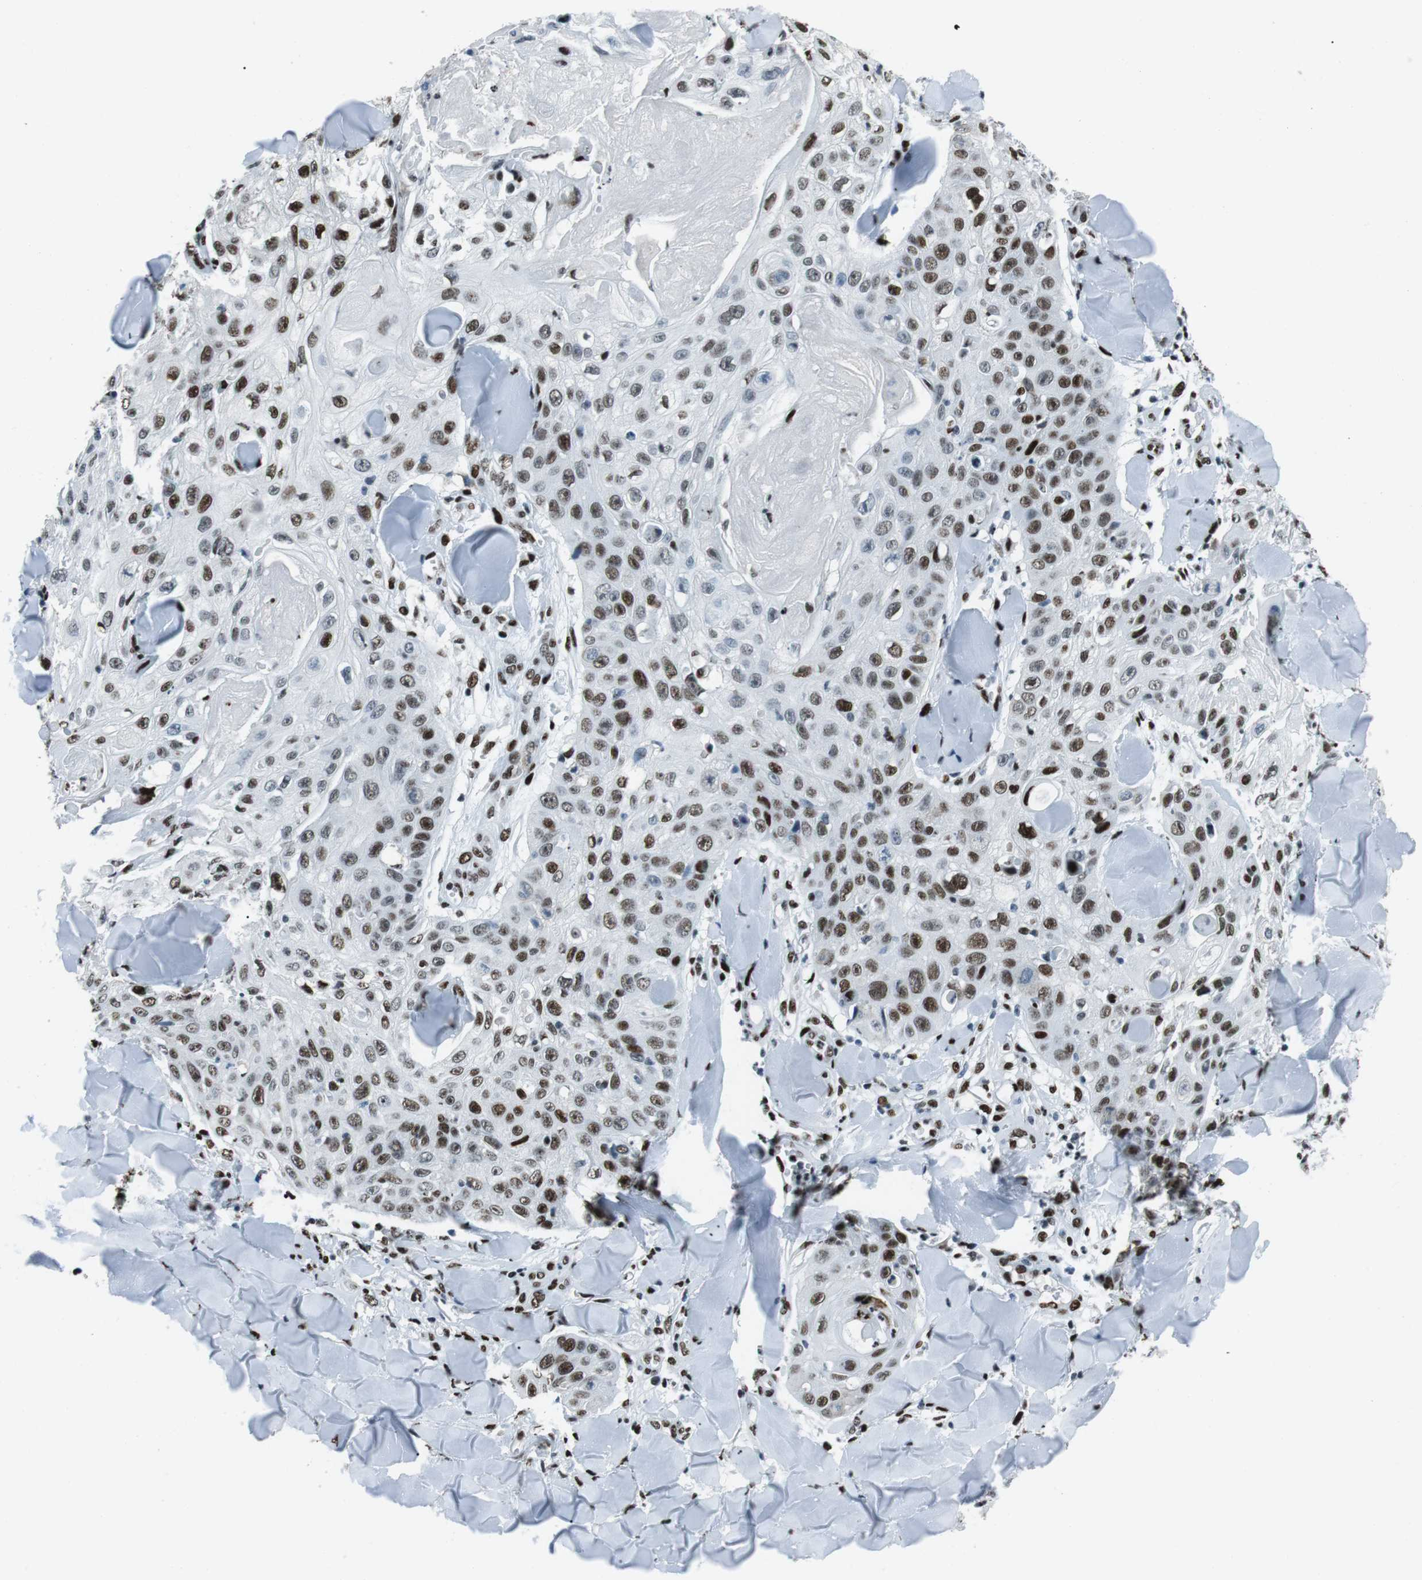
{"staining": {"intensity": "moderate", "quantity": "25%-75%", "location": "nuclear"}, "tissue": "skin cancer", "cell_type": "Tumor cells", "image_type": "cancer", "snomed": [{"axis": "morphology", "description": "Squamous cell carcinoma, NOS"}, {"axis": "topography", "description": "Skin"}], "caption": "High-magnification brightfield microscopy of skin cancer stained with DAB (3,3'-diaminobenzidine) (brown) and counterstained with hematoxylin (blue). tumor cells exhibit moderate nuclear positivity is identified in about25%-75% of cells. The staining was performed using DAB to visualize the protein expression in brown, while the nuclei were stained in blue with hematoxylin (Magnification: 20x).", "gene": "PML", "patient": {"sex": "male", "age": 86}}